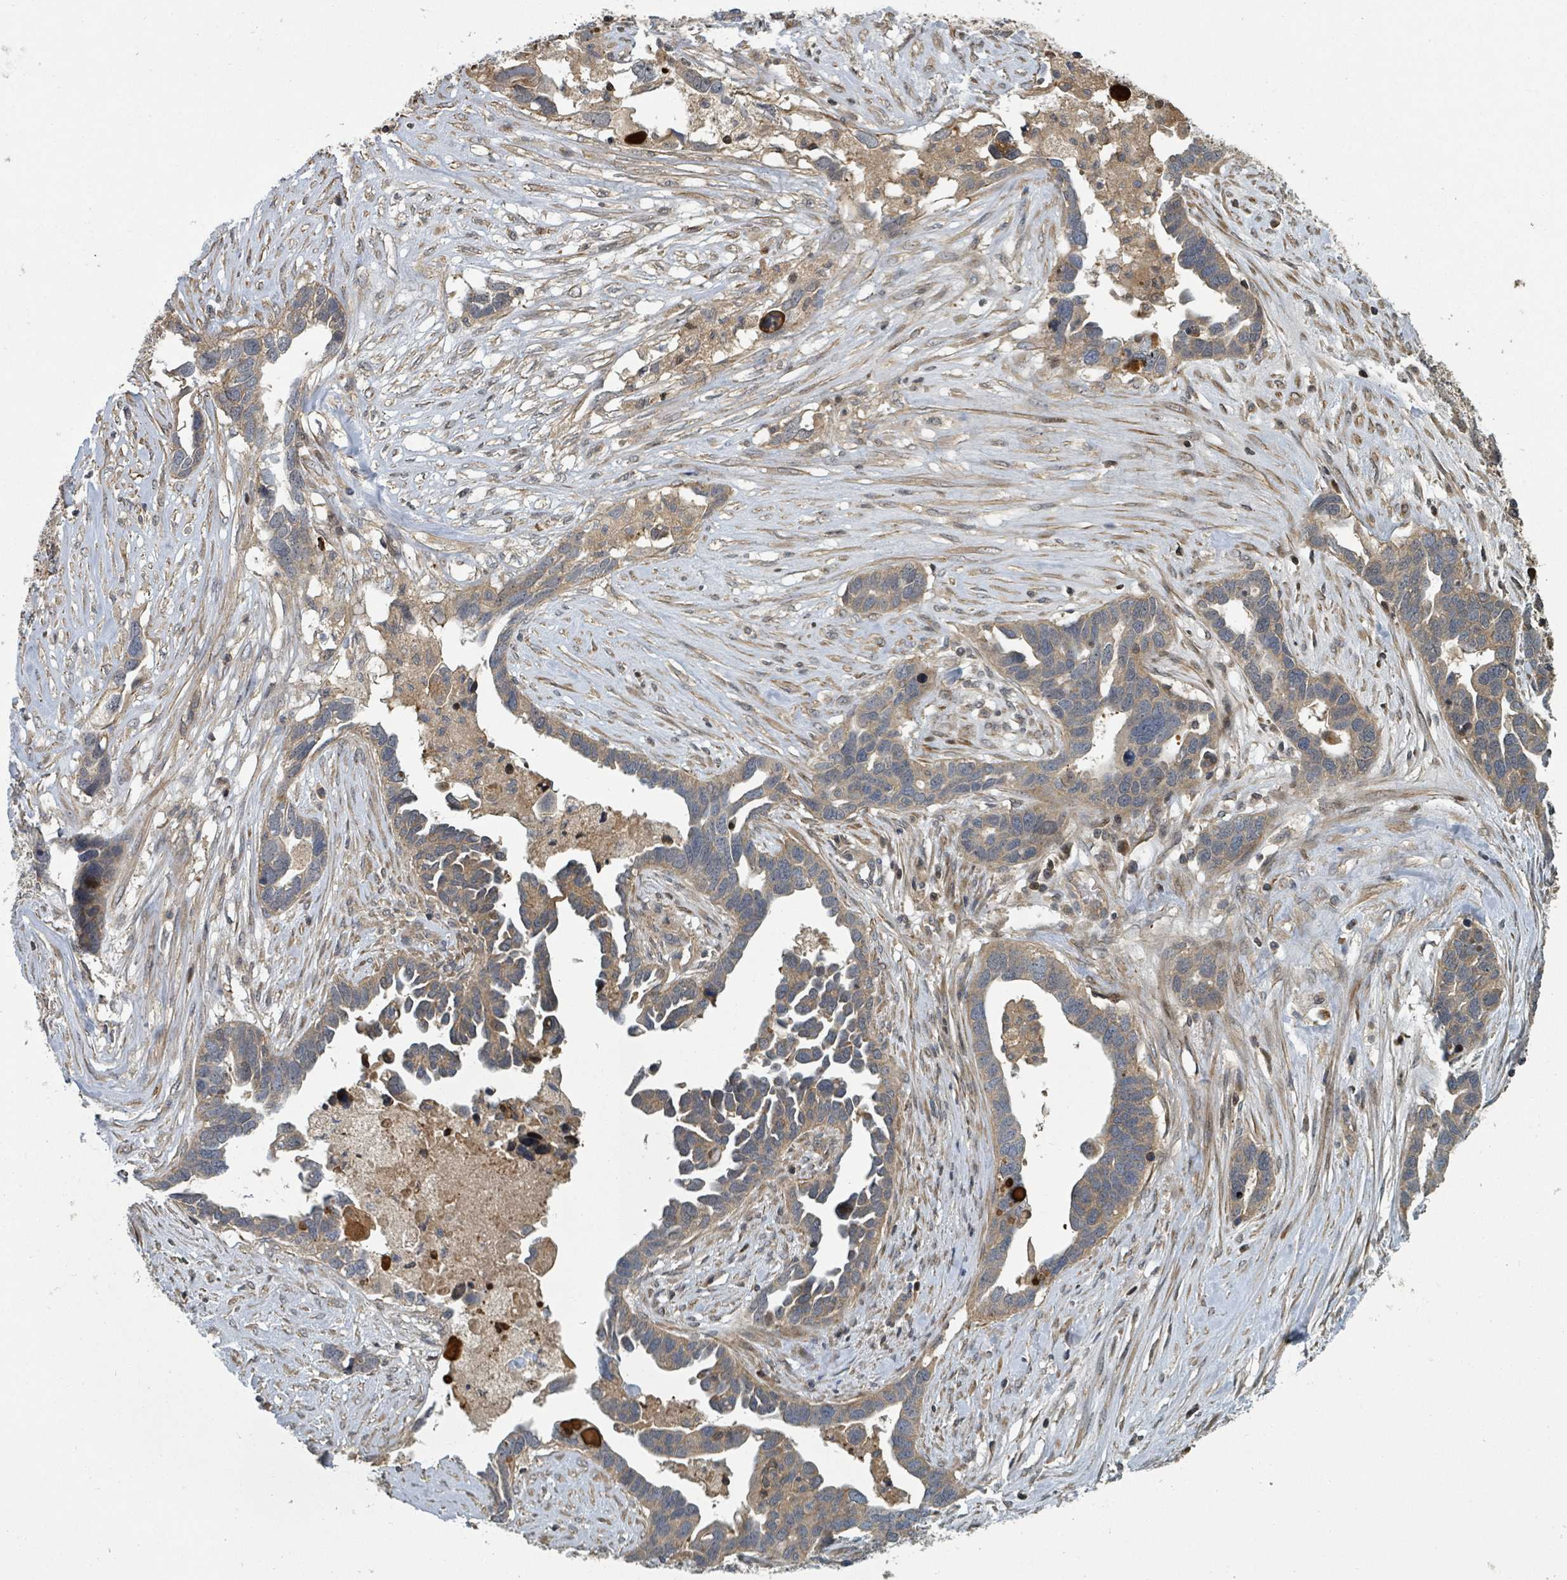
{"staining": {"intensity": "weak", "quantity": ">75%", "location": "cytoplasmic/membranous"}, "tissue": "ovarian cancer", "cell_type": "Tumor cells", "image_type": "cancer", "snomed": [{"axis": "morphology", "description": "Cystadenocarcinoma, serous, NOS"}, {"axis": "topography", "description": "Ovary"}], "caption": "A micrograph of human ovarian serous cystadenocarcinoma stained for a protein displays weak cytoplasmic/membranous brown staining in tumor cells. The protein of interest is shown in brown color, while the nuclei are stained blue.", "gene": "DPM1", "patient": {"sex": "female", "age": 54}}